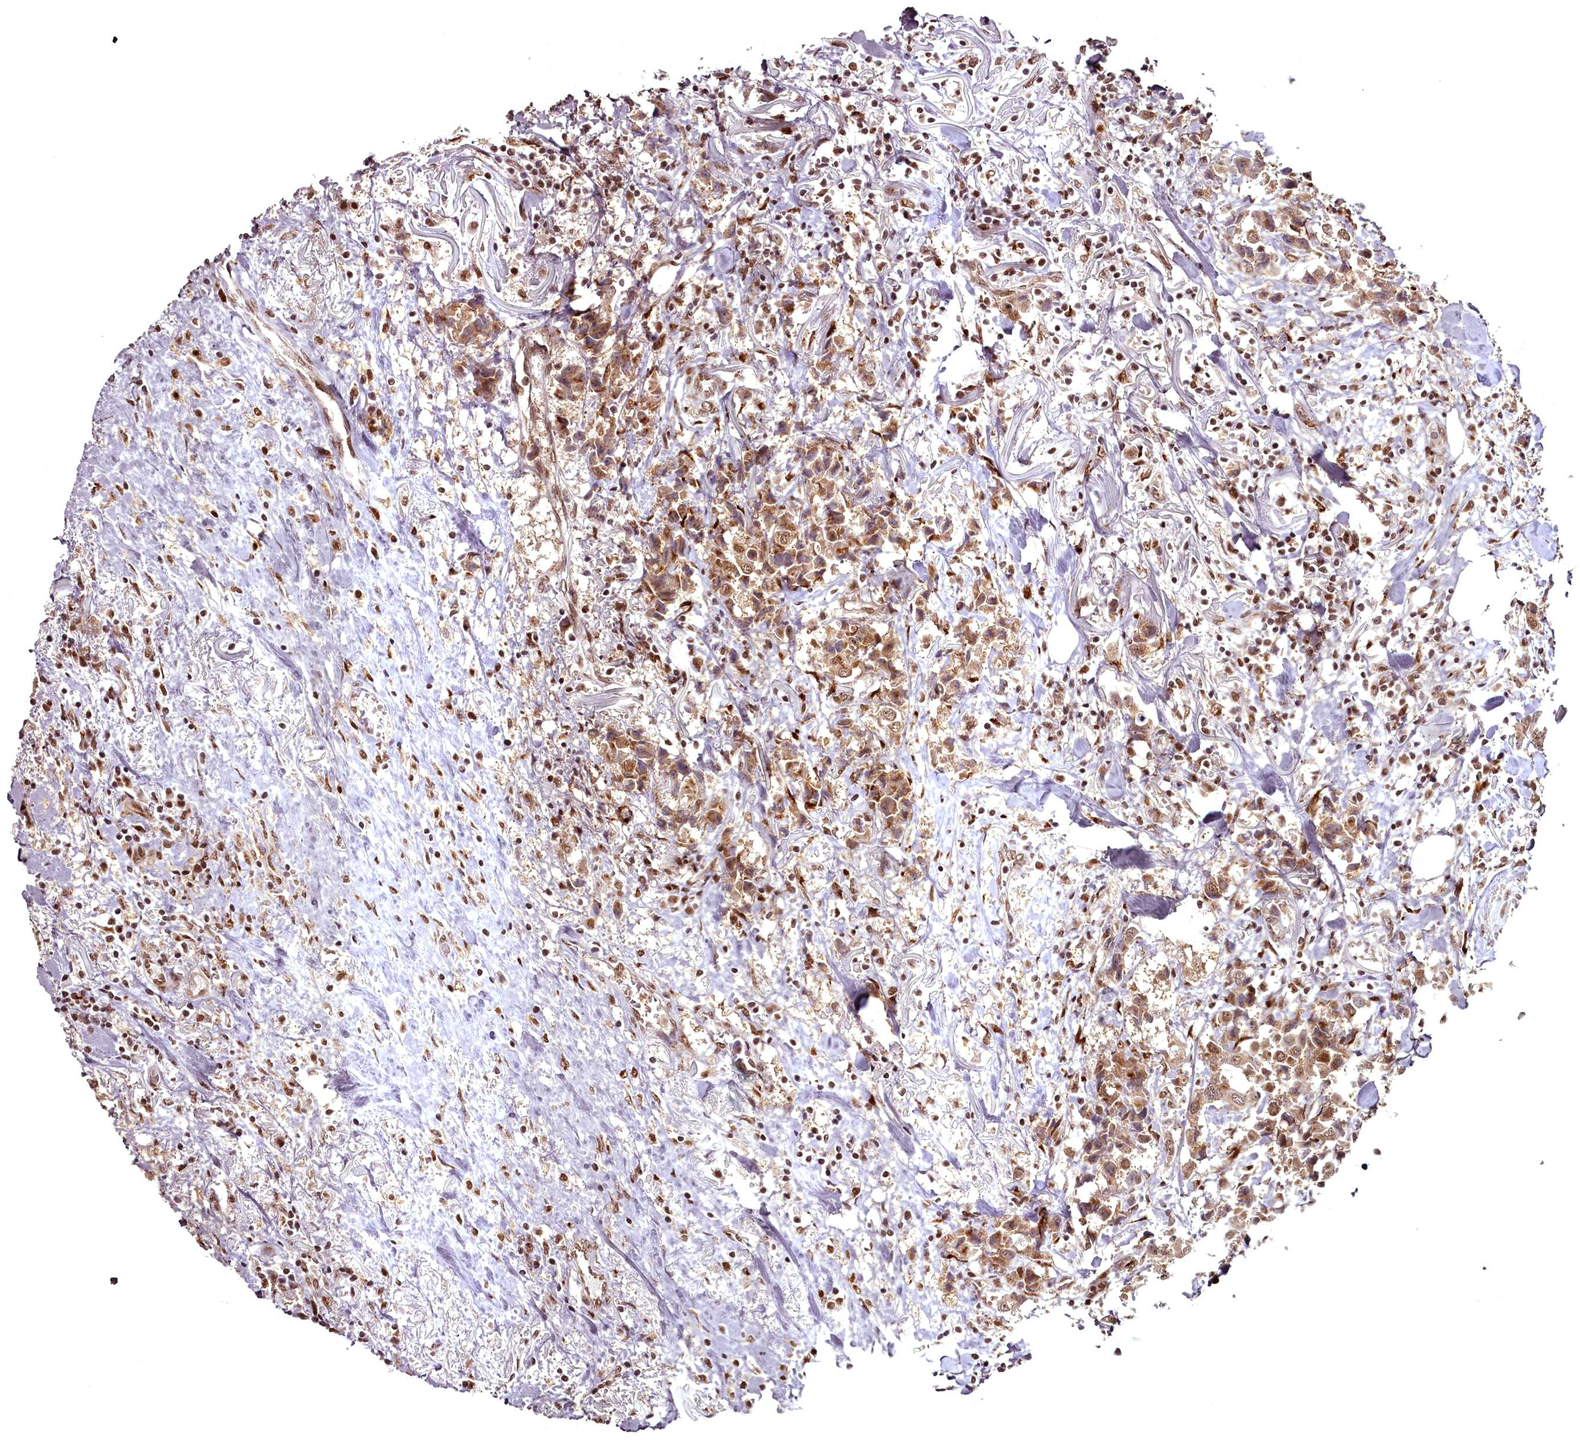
{"staining": {"intensity": "moderate", "quantity": ">75%", "location": "cytoplasmic/membranous,nuclear"}, "tissue": "breast cancer", "cell_type": "Tumor cells", "image_type": "cancer", "snomed": [{"axis": "morphology", "description": "Duct carcinoma"}, {"axis": "topography", "description": "Breast"}], "caption": "High-power microscopy captured an immunohistochemistry (IHC) image of breast cancer, revealing moderate cytoplasmic/membranous and nuclear expression in approximately >75% of tumor cells.", "gene": "CEP83", "patient": {"sex": "female", "age": 80}}